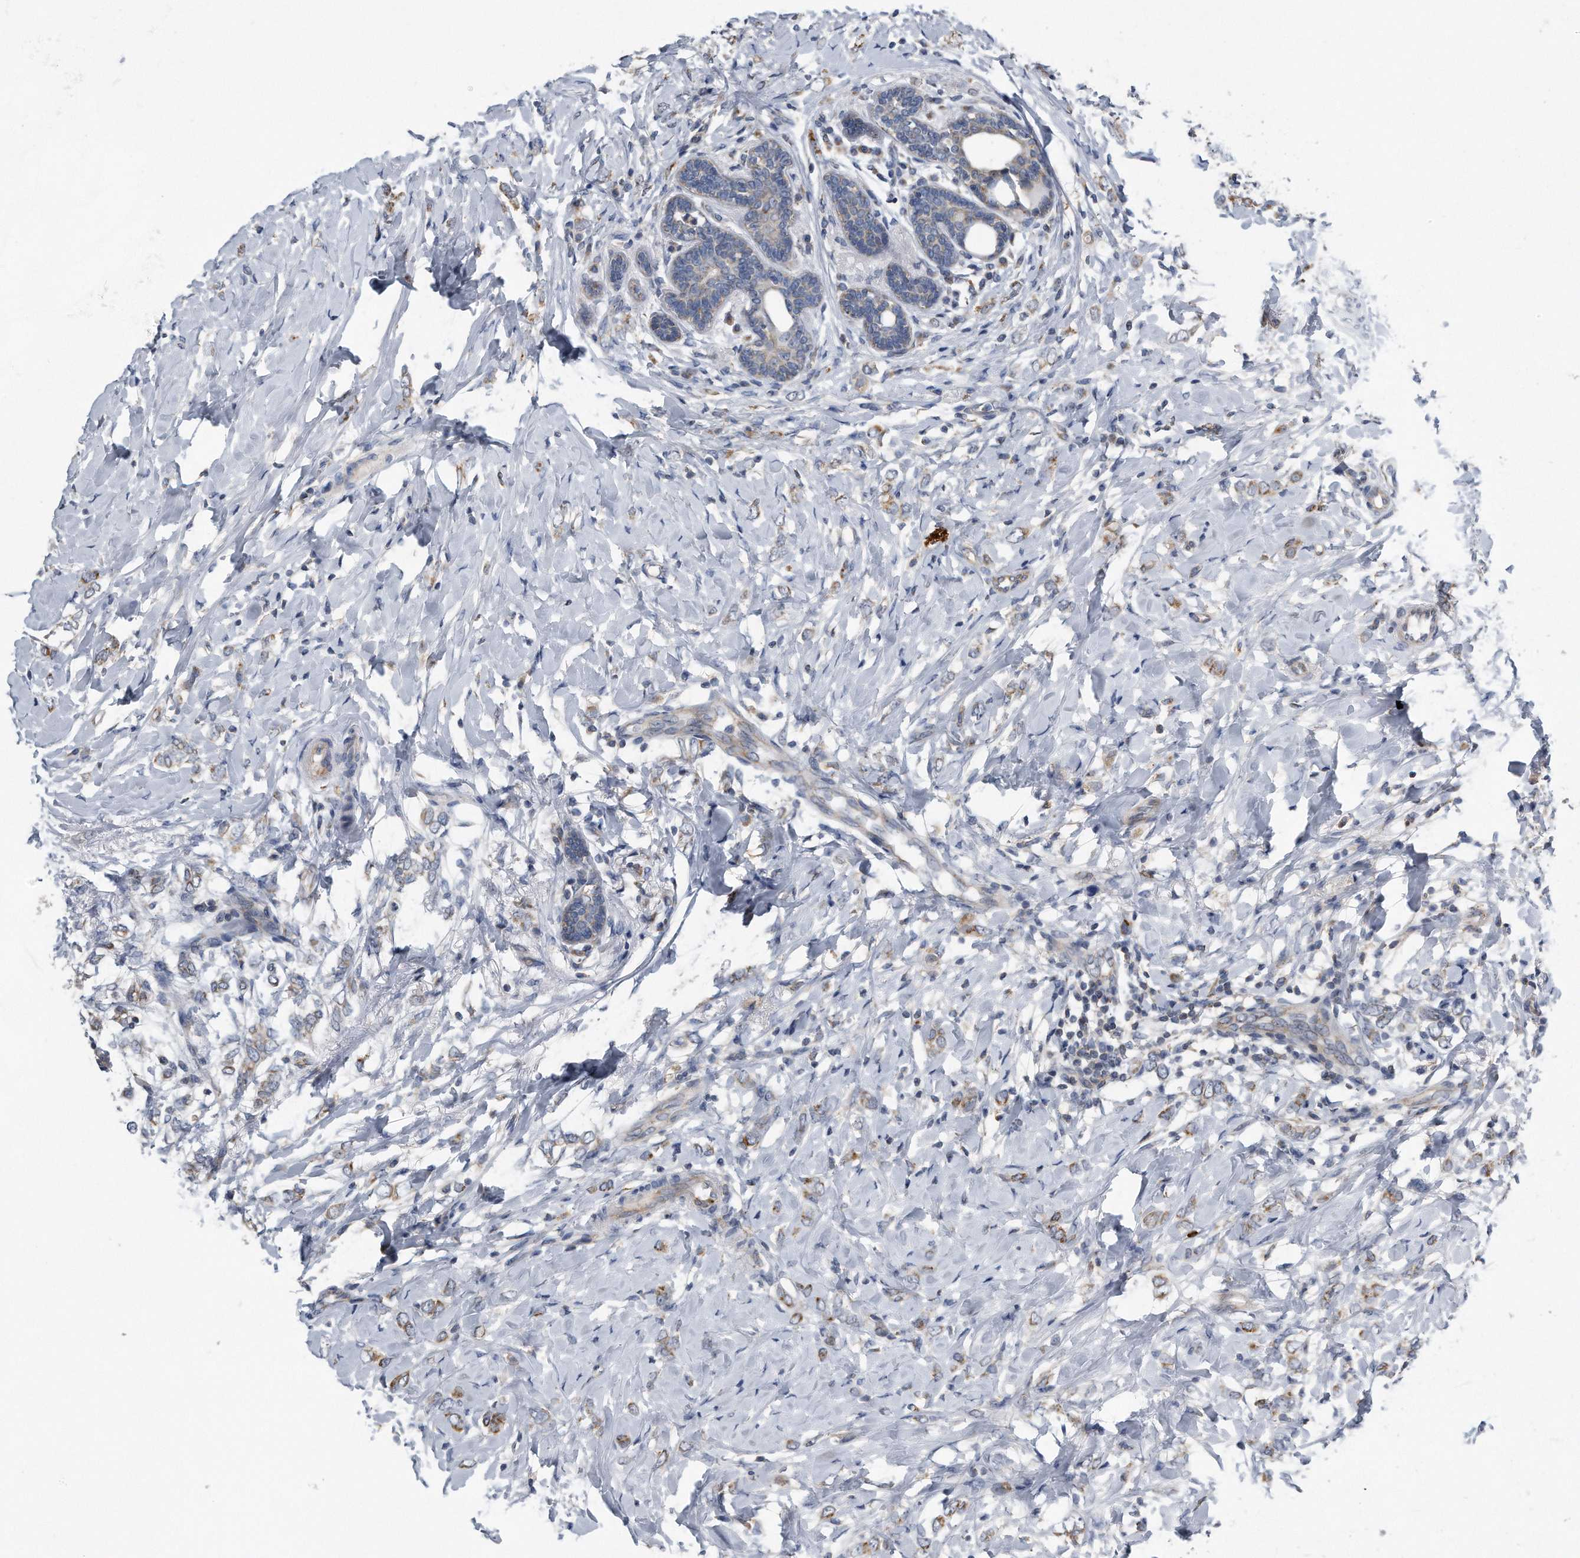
{"staining": {"intensity": "moderate", "quantity": "25%-75%", "location": "cytoplasmic/membranous"}, "tissue": "breast cancer", "cell_type": "Tumor cells", "image_type": "cancer", "snomed": [{"axis": "morphology", "description": "Normal tissue, NOS"}, {"axis": "morphology", "description": "Lobular carcinoma"}, {"axis": "topography", "description": "Breast"}], "caption": "Immunohistochemistry image of breast cancer (lobular carcinoma) stained for a protein (brown), which exhibits medium levels of moderate cytoplasmic/membranous staining in approximately 25%-75% of tumor cells.", "gene": "LYRM4", "patient": {"sex": "female", "age": 47}}